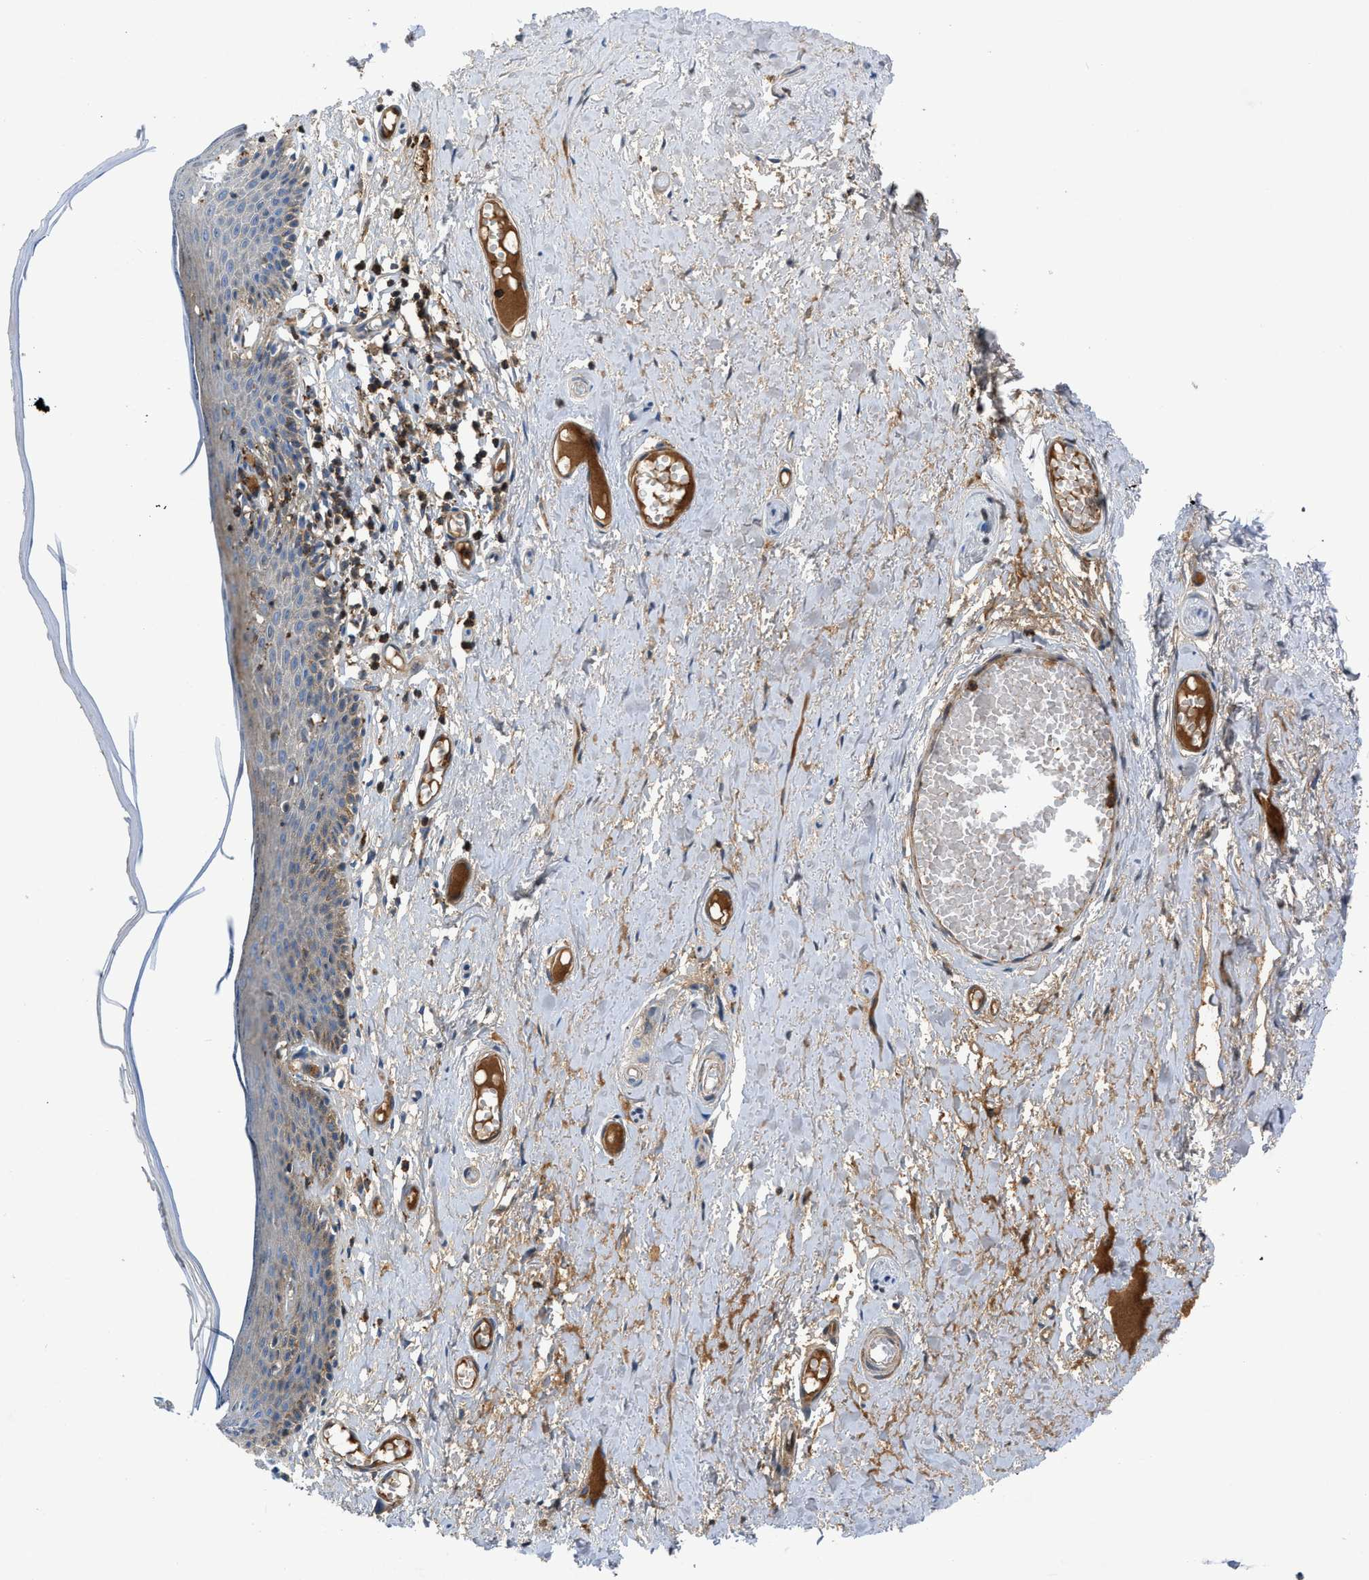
{"staining": {"intensity": "weak", "quantity": "<25%", "location": "cytoplasmic/membranous"}, "tissue": "skin", "cell_type": "Epidermal cells", "image_type": "normal", "snomed": [{"axis": "morphology", "description": "Normal tissue, NOS"}, {"axis": "topography", "description": "Adipose tissue"}, {"axis": "topography", "description": "Vascular tissue"}, {"axis": "topography", "description": "Anal"}, {"axis": "topography", "description": "Peripheral nerve tissue"}], "caption": "Histopathology image shows no protein staining in epidermal cells of benign skin. Nuclei are stained in blue.", "gene": "ATP6V0D1", "patient": {"sex": "female", "age": 54}}